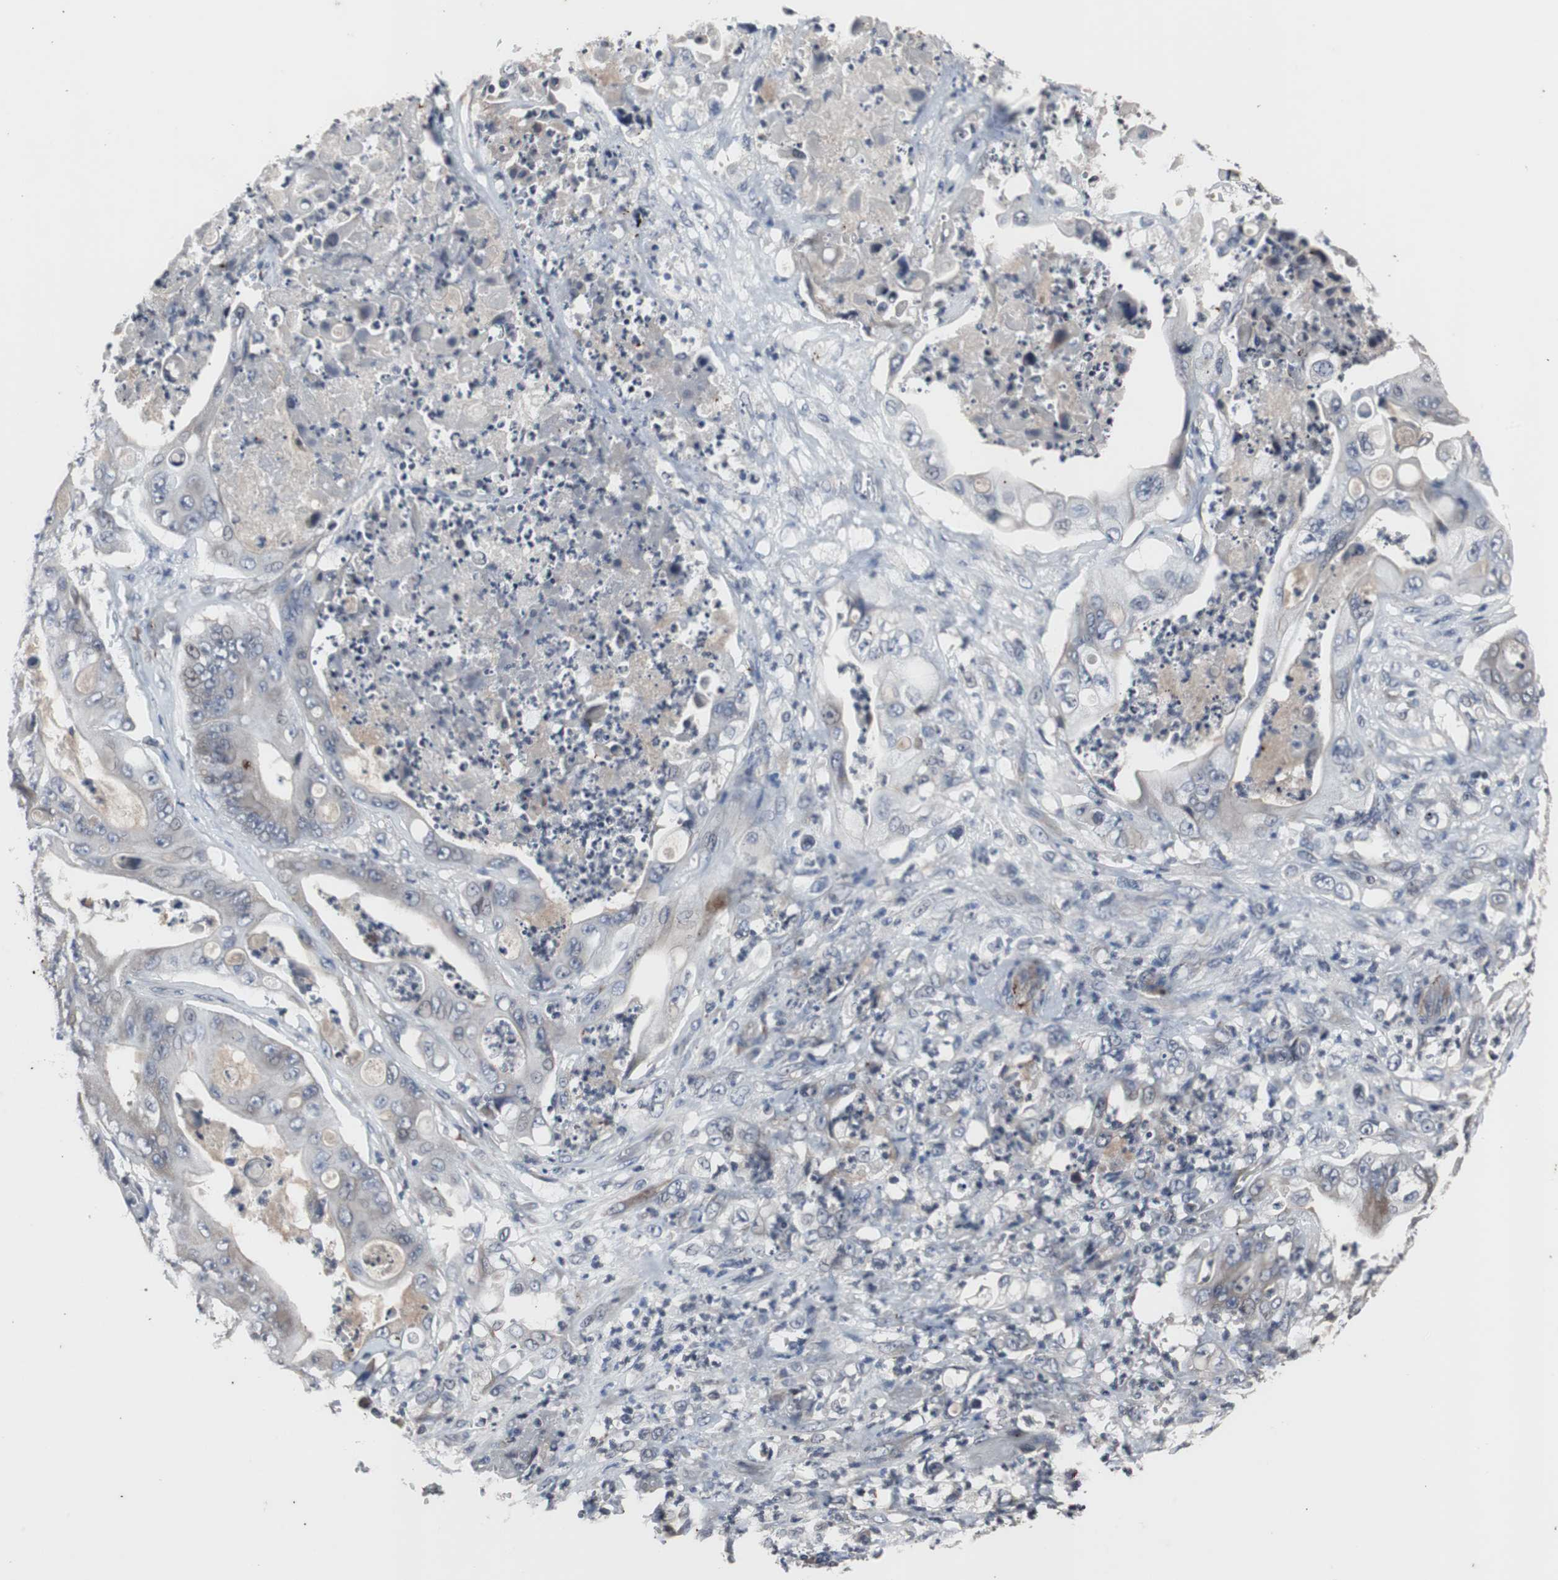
{"staining": {"intensity": "weak", "quantity": ">75%", "location": "cytoplasmic/membranous"}, "tissue": "stomach cancer", "cell_type": "Tumor cells", "image_type": "cancer", "snomed": [{"axis": "morphology", "description": "Adenocarcinoma, NOS"}, {"axis": "topography", "description": "Stomach"}], "caption": "Stomach adenocarcinoma stained with a brown dye exhibits weak cytoplasmic/membranous positive staining in about >75% of tumor cells.", "gene": "CRADD", "patient": {"sex": "female", "age": 73}}